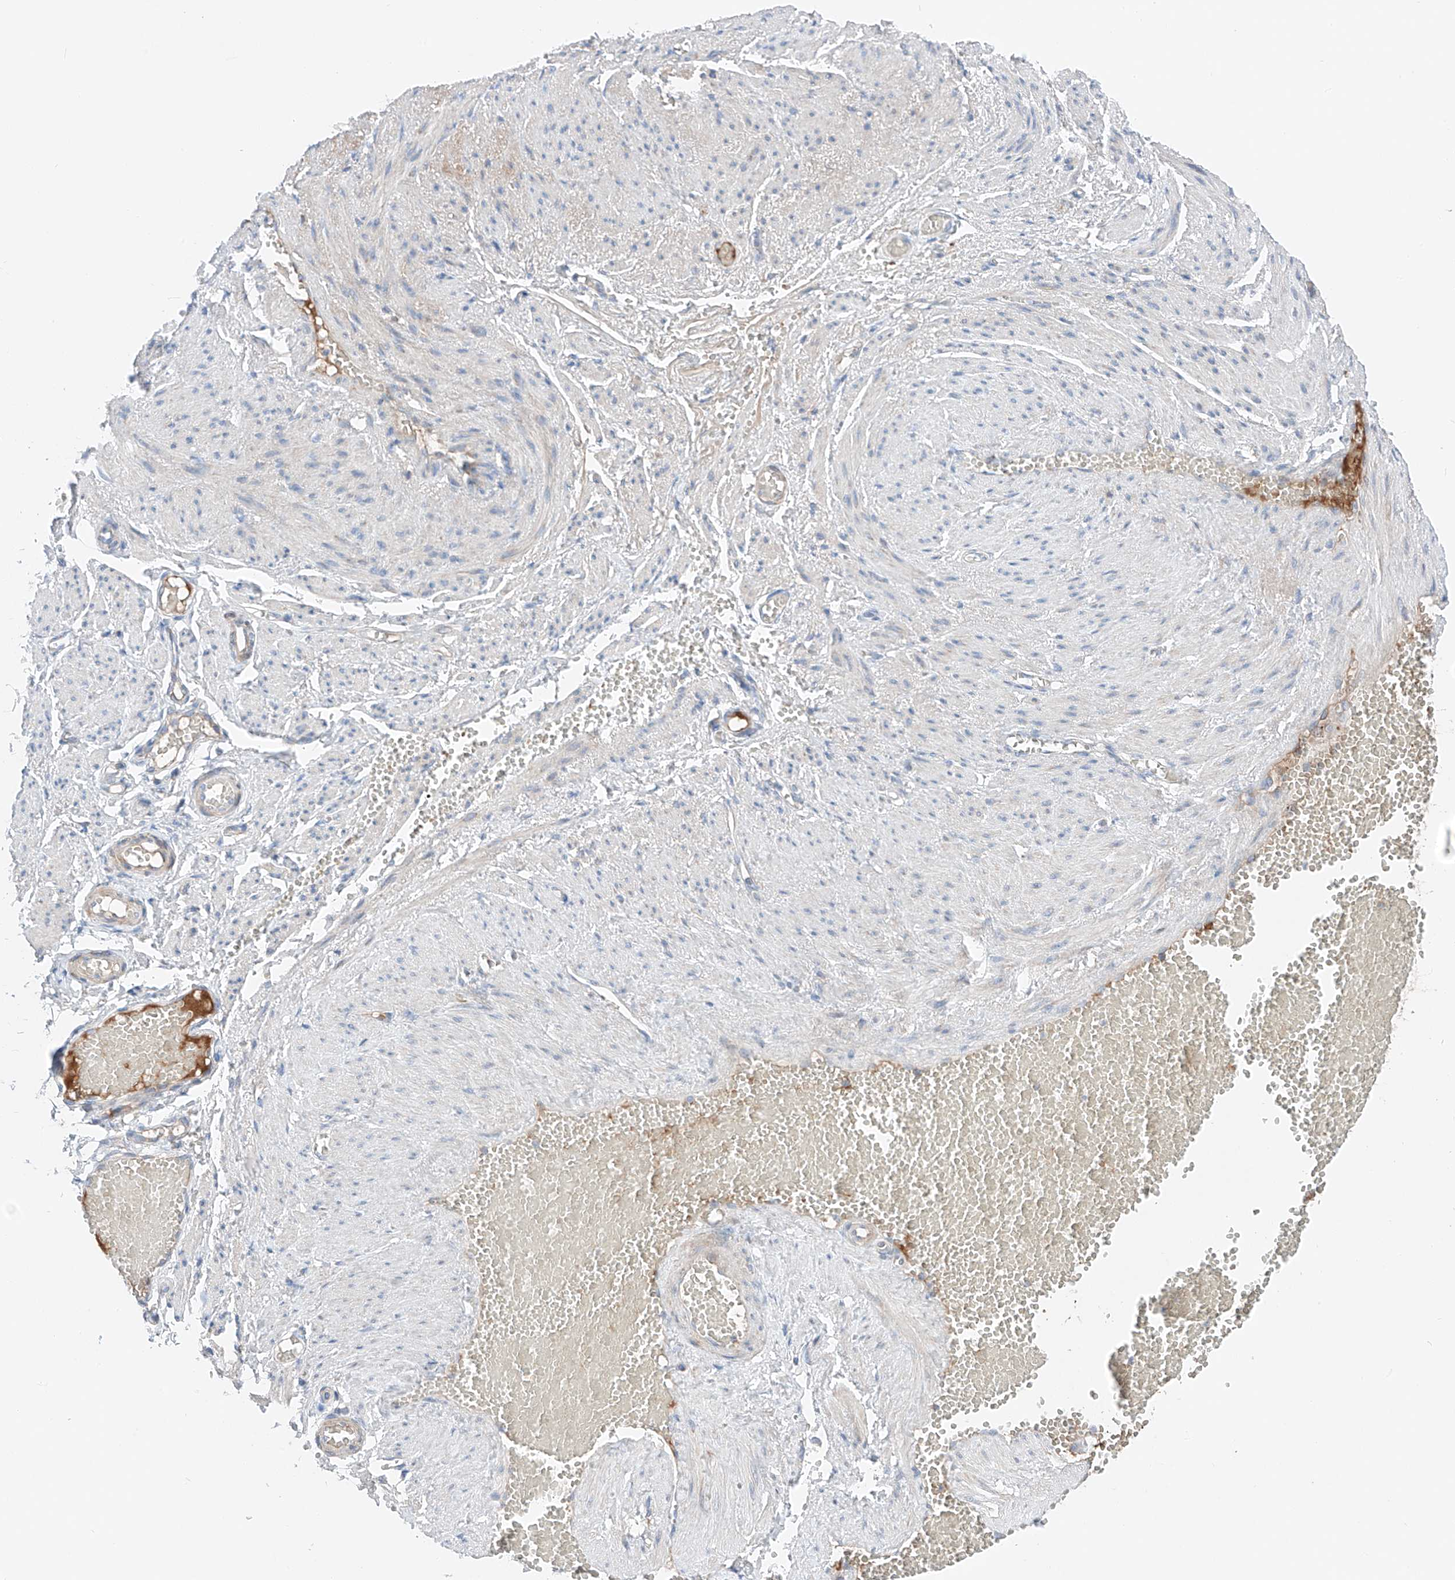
{"staining": {"intensity": "negative", "quantity": "none", "location": "none"}, "tissue": "adipose tissue", "cell_type": "Adipocytes", "image_type": "normal", "snomed": [{"axis": "morphology", "description": "Normal tissue, NOS"}, {"axis": "topography", "description": "Smooth muscle"}, {"axis": "topography", "description": "Peripheral nerve tissue"}], "caption": "Histopathology image shows no significant protein positivity in adipocytes of benign adipose tissue.", "gene": "MRAP", "patient": {"sex": "female", "age": 39}}